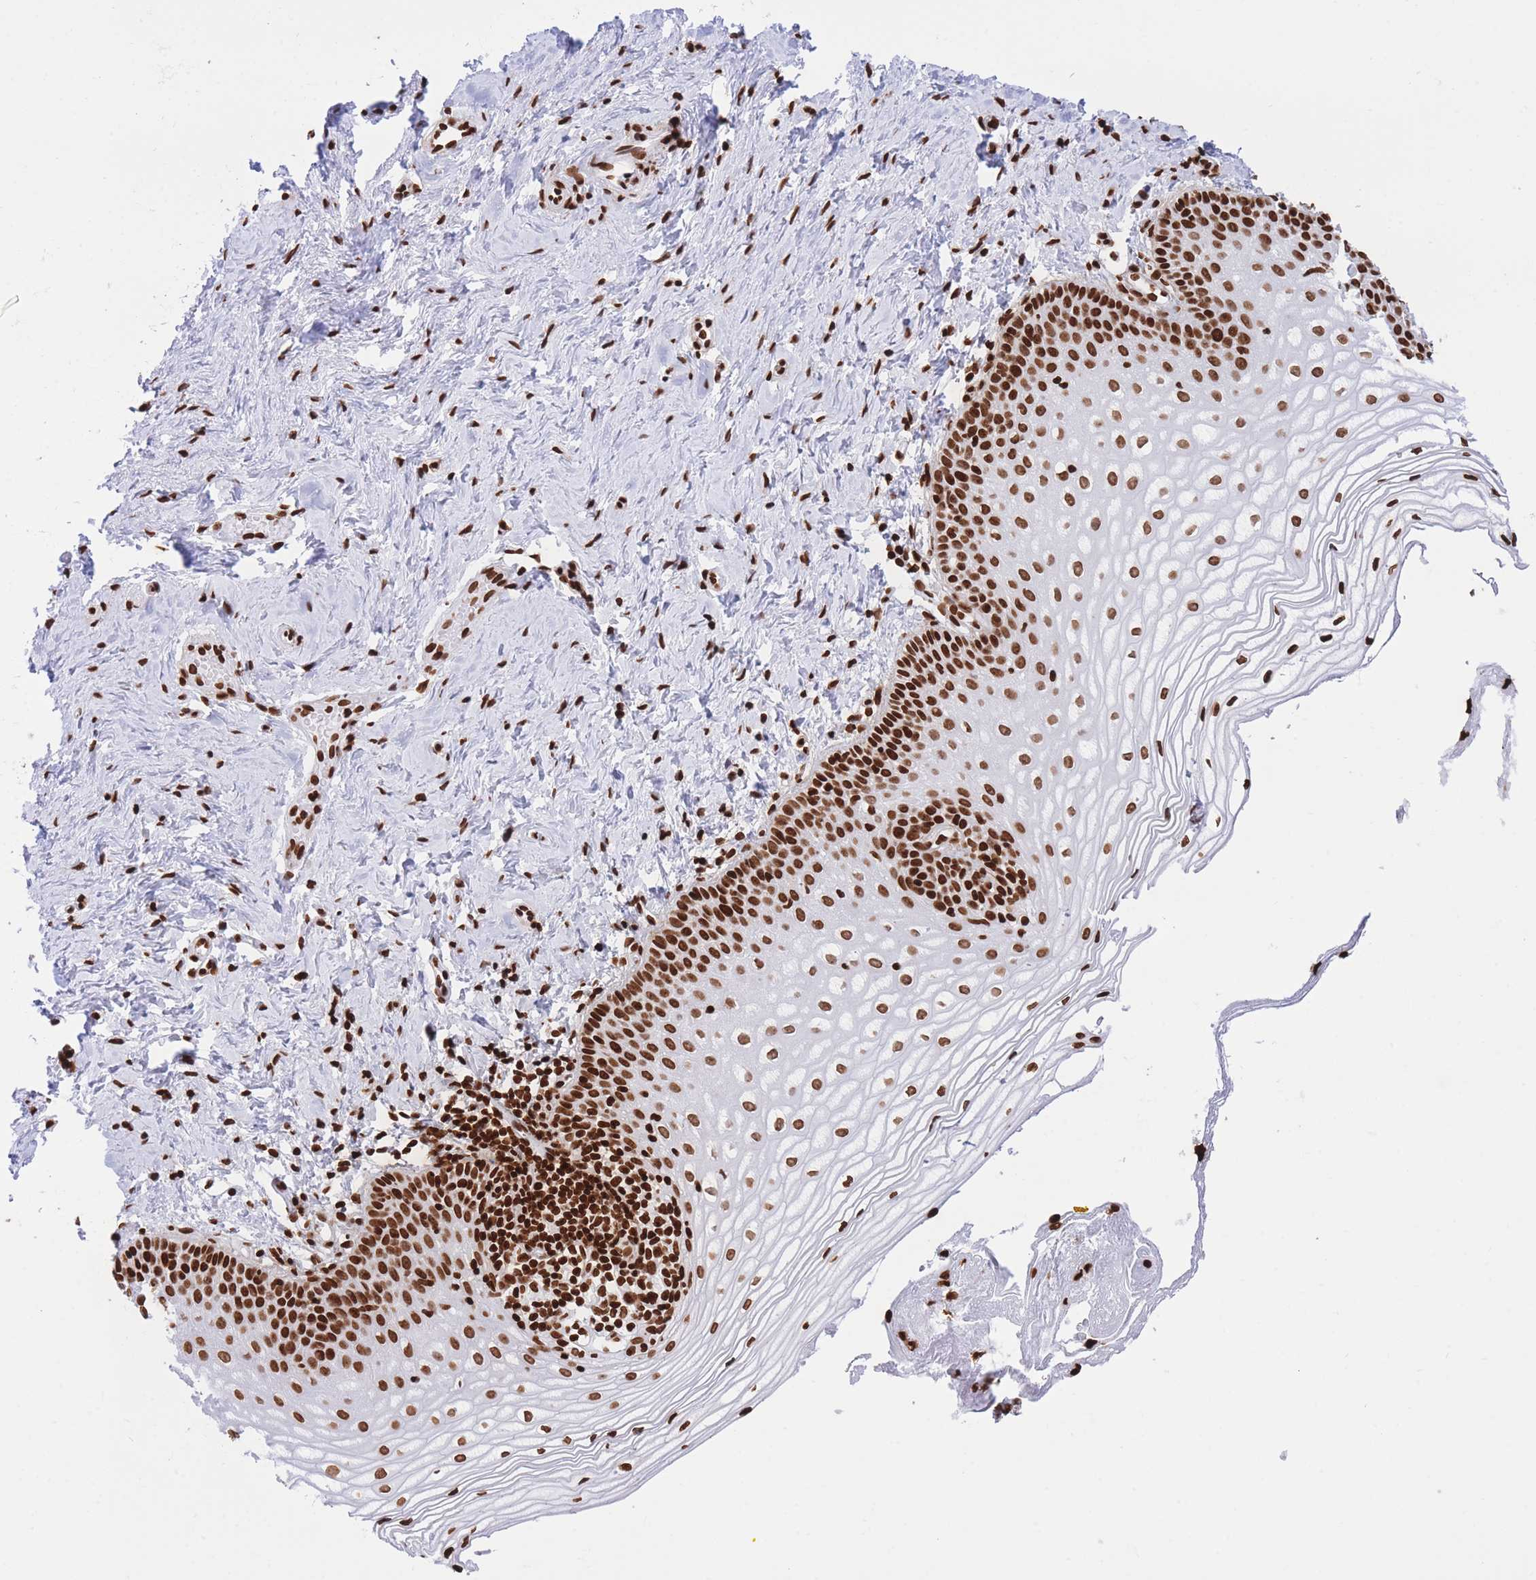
{"staining": {"intensity": "strong", "quantity": ">75%", "location": "nuclear"}, "tissue": "vagina", "cell_type": "Squamous epithelial cells", "image_type": "normal", "snomed": [{"axis": "morphology", "description": "Normal tissue, NOS"}, {"axis": "topography", "description": "Vagina"}], "caption": "Human vagina stained for a protein (brown) displays strong nuclear positive expression in about >75% of squamous epithelial cells.", "gene": "H2BC10", "patient": {"sex": "female", "age": 56}}